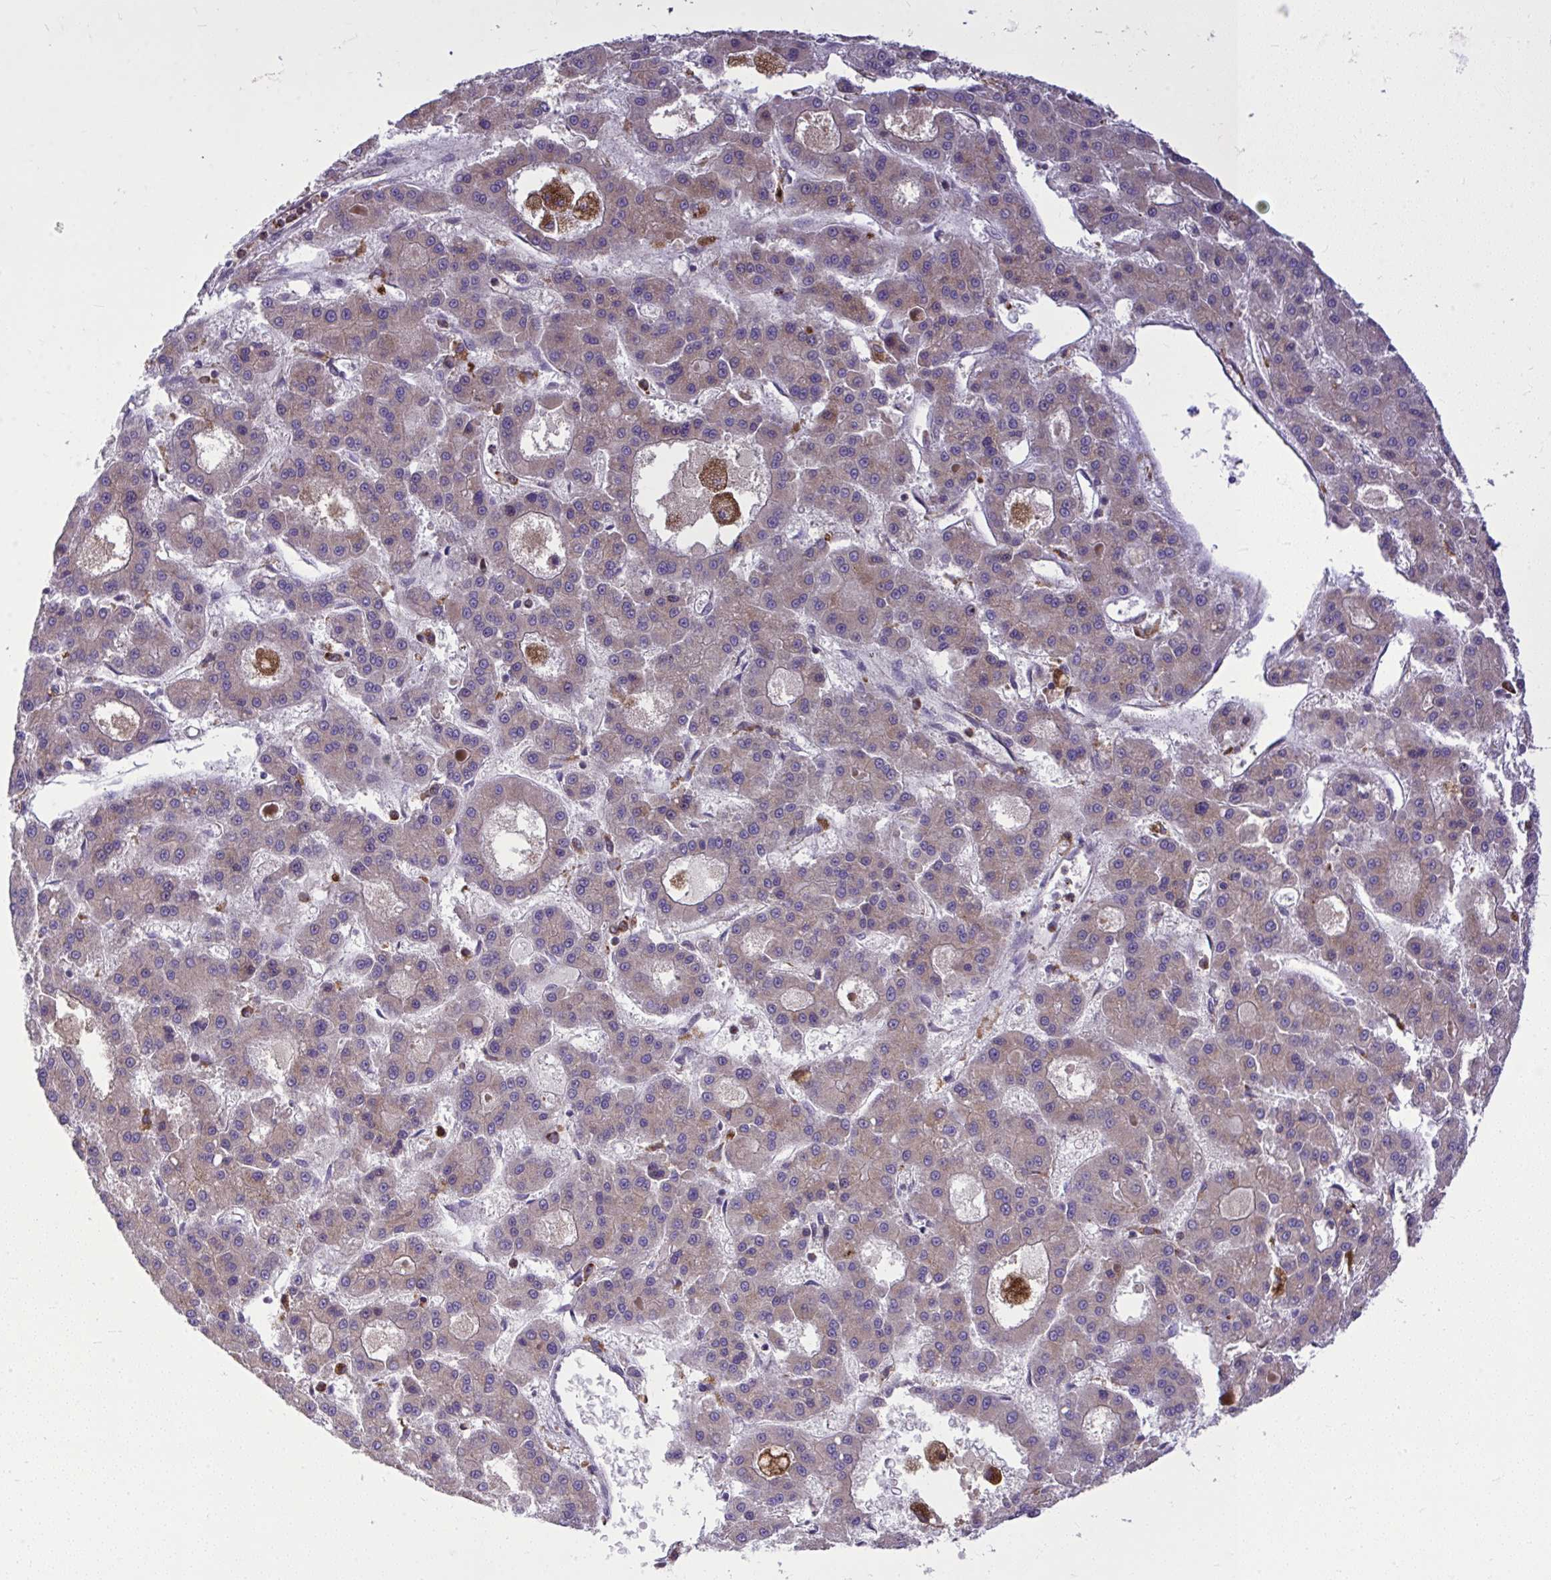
{"staining": {"intensity": "weak", "quantity": "25%-75%", "location": "cytoplasmic/membranous"}, "tissue": "liver cancer", "cell_type": "Tumor cells", "image_type": "cancer", "snomed": [{"axis": "morphology", "description": "Carcinoma, Hepatocellular, NOS"}, {"axis": "topography", "description": "Liver"}], "caption": "Liver hepatocellular carcinoma was stained to show a protein in brown. There is low levels of weak cytoplasmic/membranous staining in about 25%-75% of tumor cells. (DAB = brown stain, brightfield microscopy at high magnification).", "gene": "PAIP2", "patient": {"sex": "male", "age": 70}}